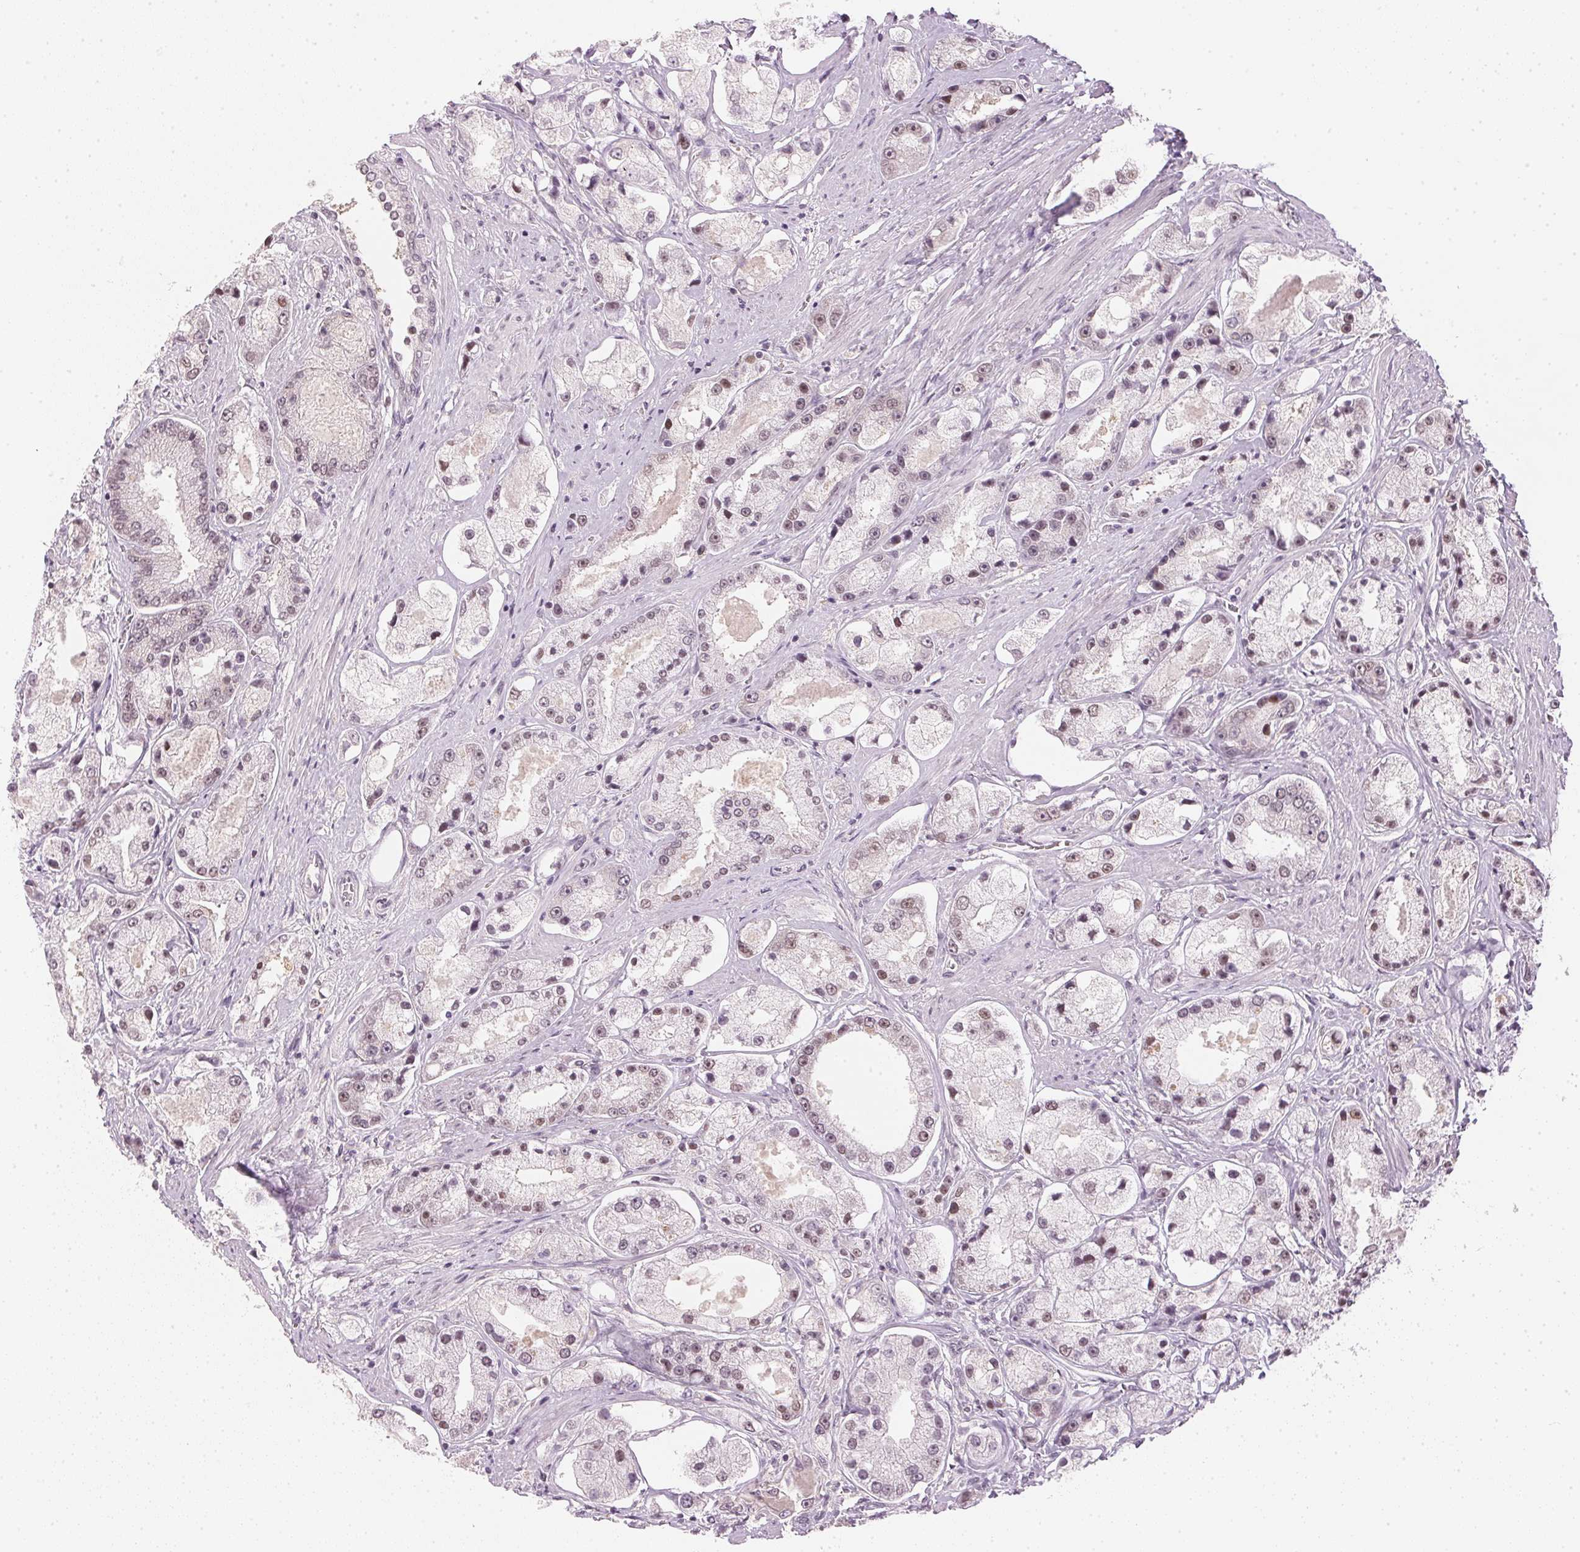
{"staining": {"intensity": "weak", "quantity": "25%-75%", "location": "nuclear"}, "tissue": "prostate cancer", "cell_type": "Tumor cells", "image_type": "cancer", "snomed": [{"axis": "morphology", "description": "Adenocarcinoma, High grade"}, {"axis": "topography", "description": "Prostate"}], "caption": "This image displays high-grade adenocarcinoma (prostate) stained with IHC to label a protein in brown. The nuclear of tumor cells show weak positivity for the protein. Nuclei are counter-stained blue.", "gene": "KPRP", "patient": {"sex": "male", "age": 67}}